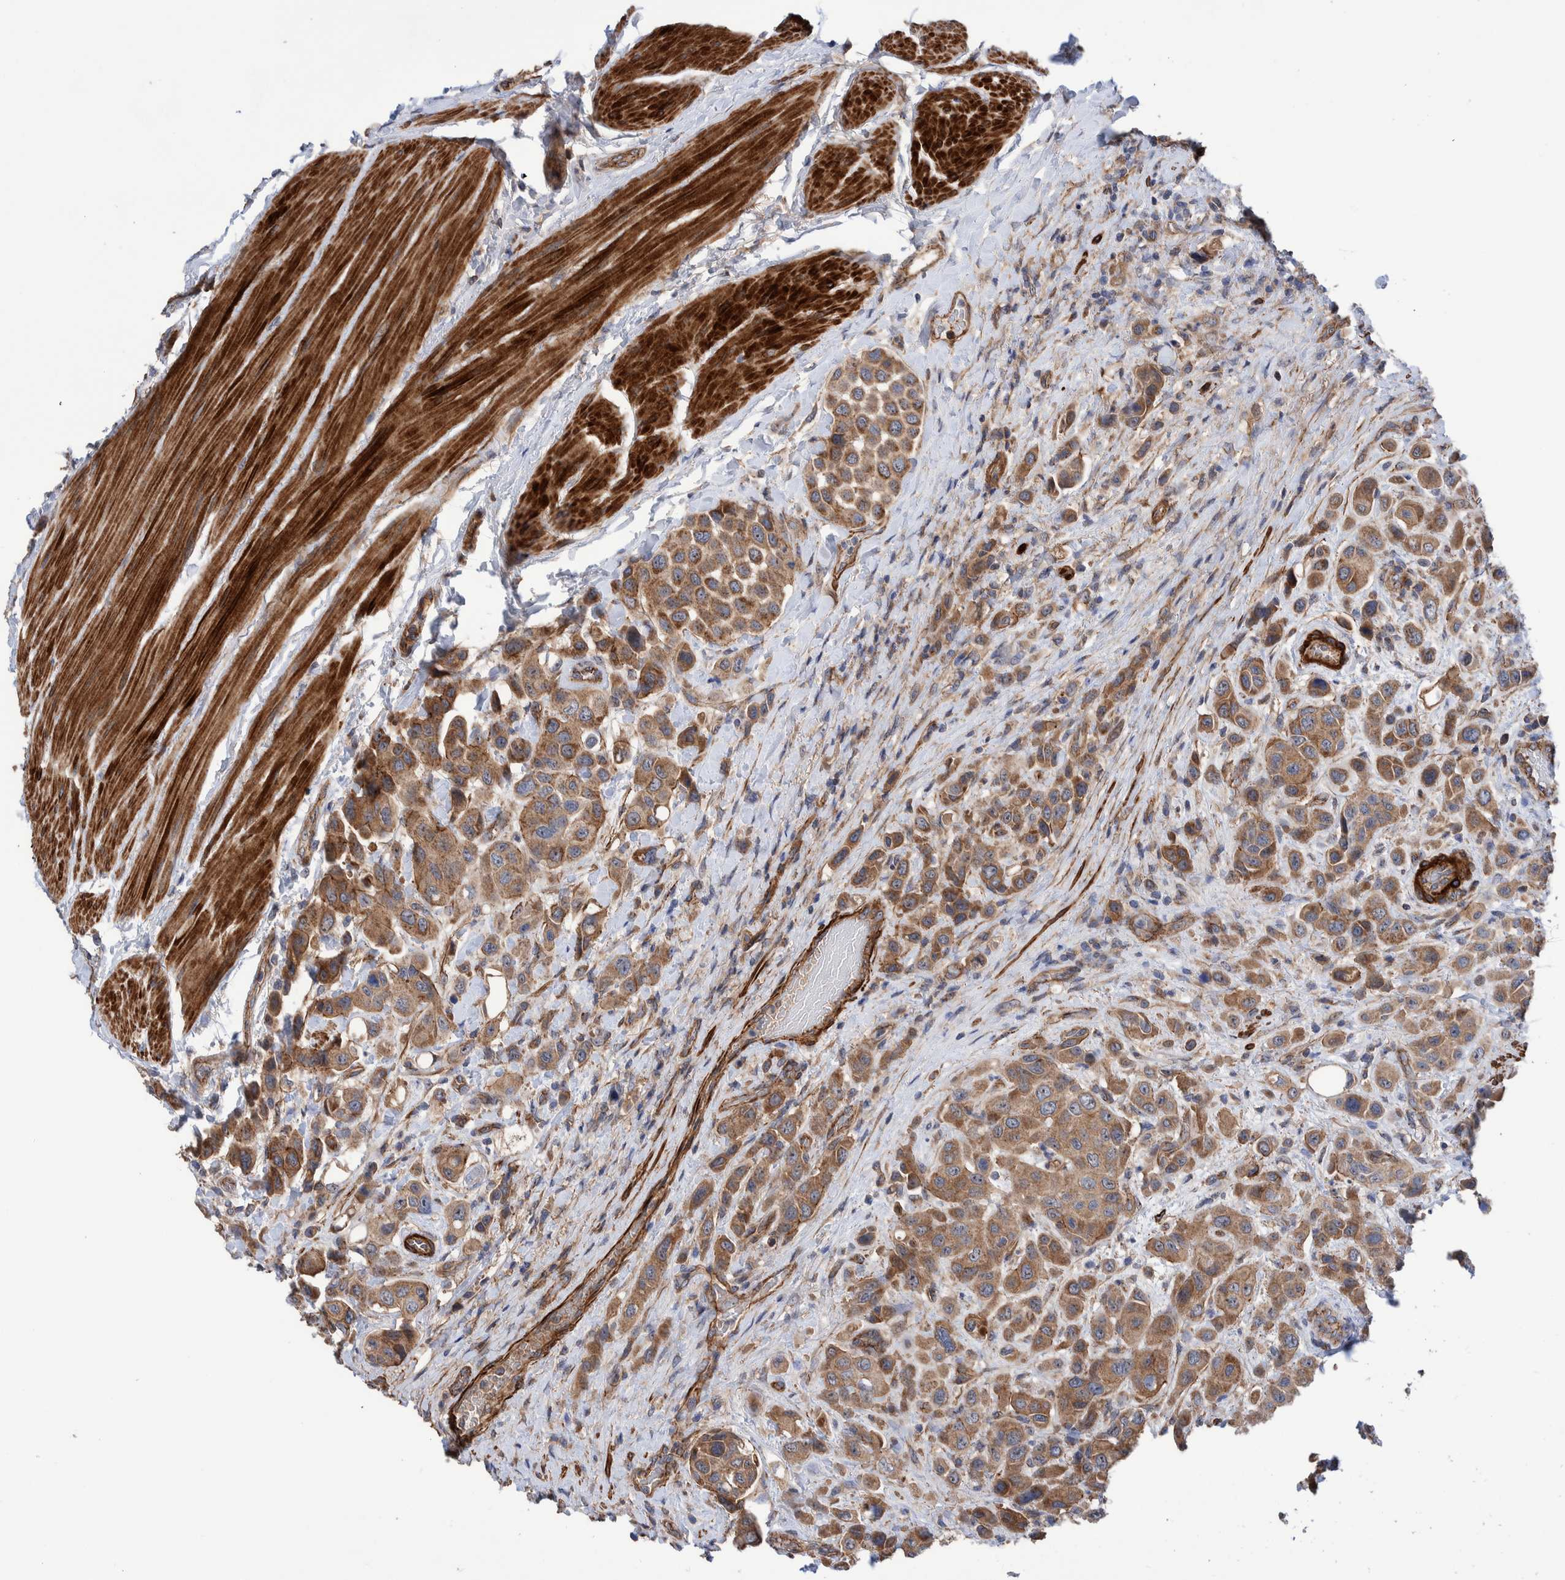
{"staining": {"intensity": "moderate", "quantity": ">75%", "location": "cytoplasmic/membranous"}, "tissue": "urothelial cancer", "cell_type": "Tumor cells", "image_type": "cancer", "snomed": [{"axis": "morphology", "description": "Urothelial carcinoma, High grade"}, {"axis": "topography", "description": "Urinary bladder"}], "caption": "About >75% of tumor cells in urothelial cancer exhibit moderate cytoplasmic/membranous protein staining as visualized by brown immunohistochemical staining.", "gene": "SLC25A10", "patient": {"sex": "male", "age": 50}}